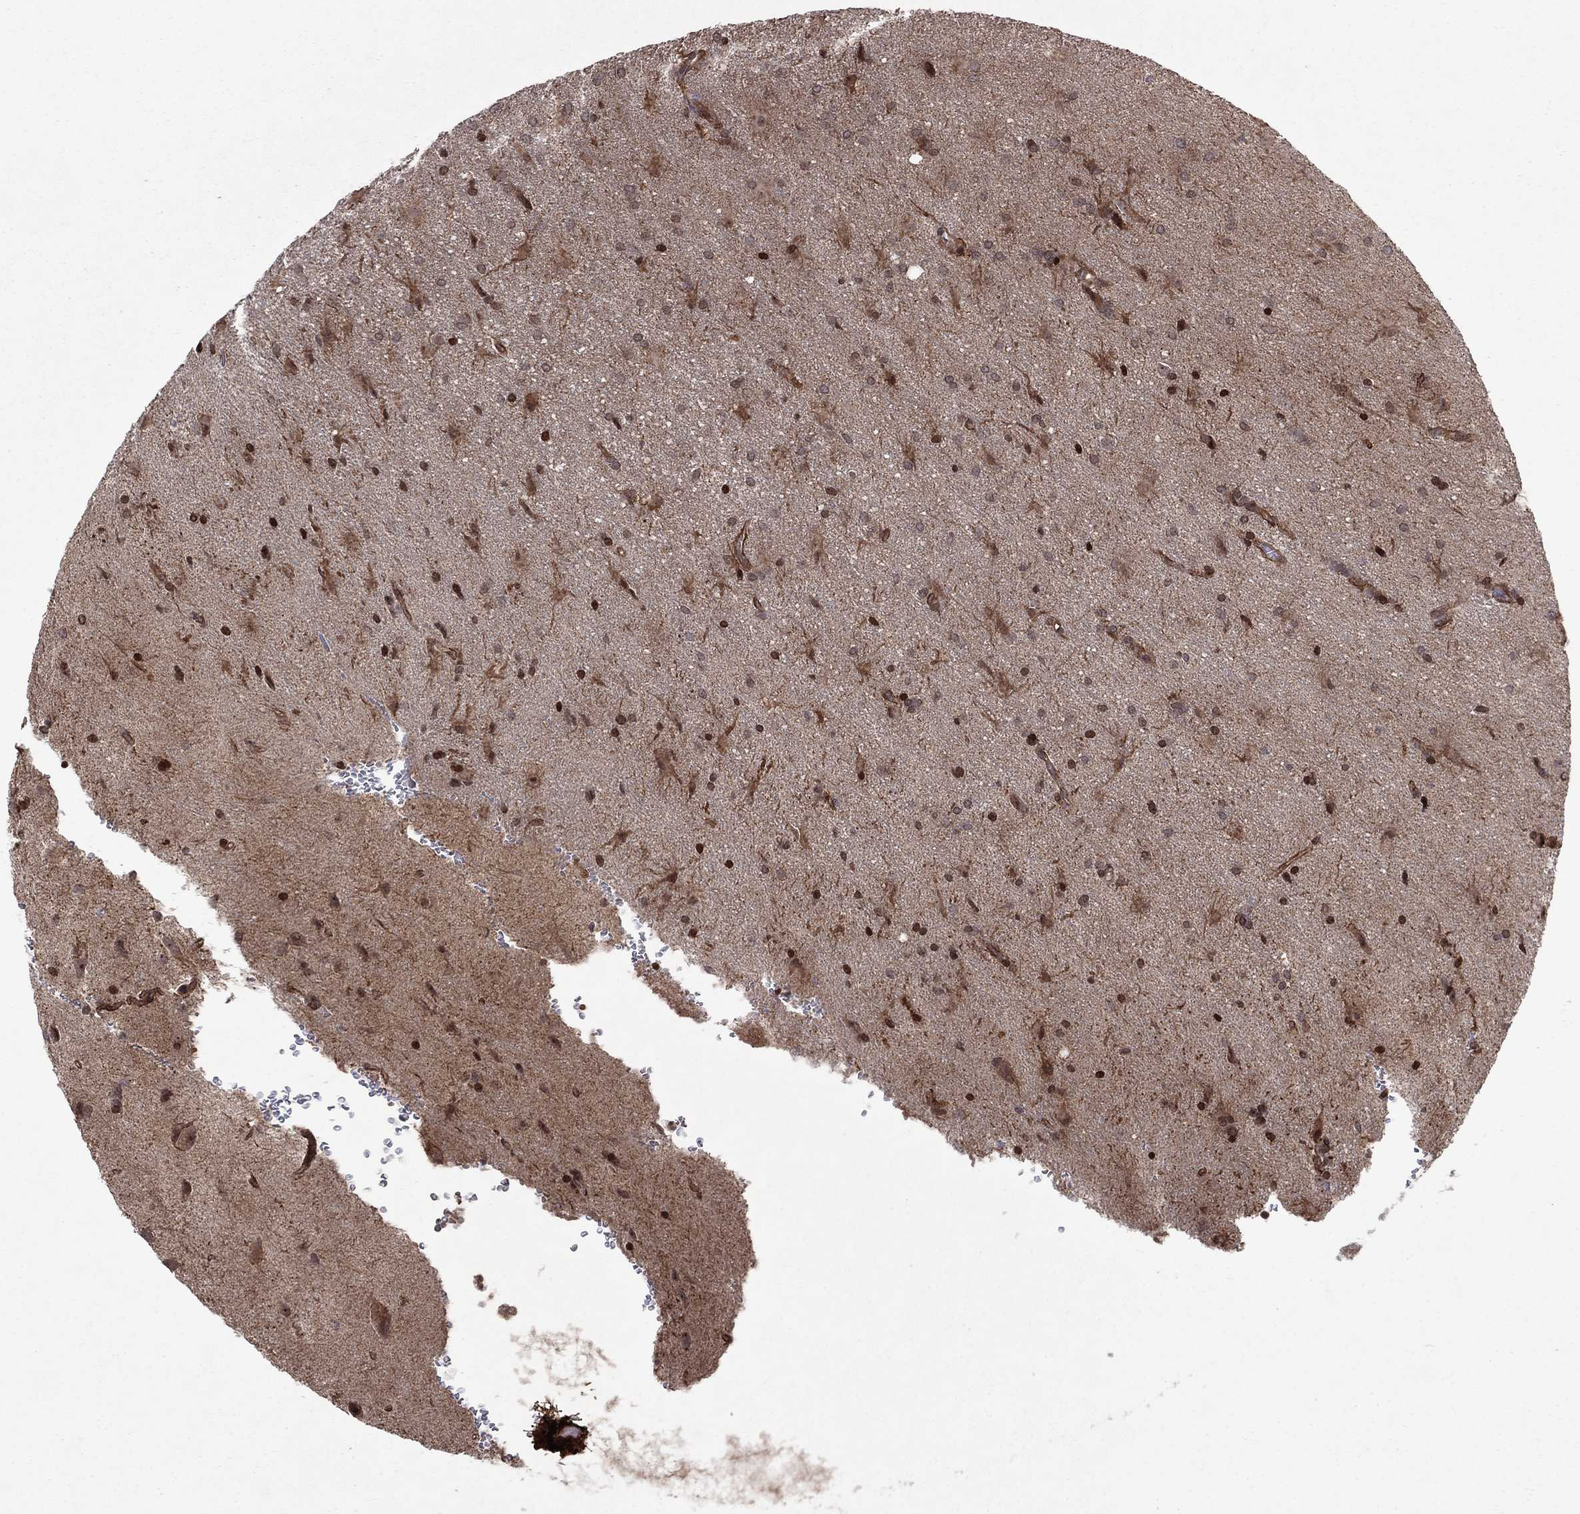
{"staining": {"intensity": "moderate", "quantity": "25%-75%", "location": "nuclear"}, "tissue": "glioma", "cell_type": "Tumor cells", "image_type": "cancer", "snomed": [{"axis": "morphology", "description": "Glioma, malignant, Low grade"}, {"axis": "topography", "description": "Brain"}], "caption": "A photomicrograph showing moderate nuclear expression in approximately 25%-75% of tumor cells in glioma, as visualized by brown immunohistochemical staining.", "gene": "SORBS1", "patient": {"sex": "male", "age": 58}}